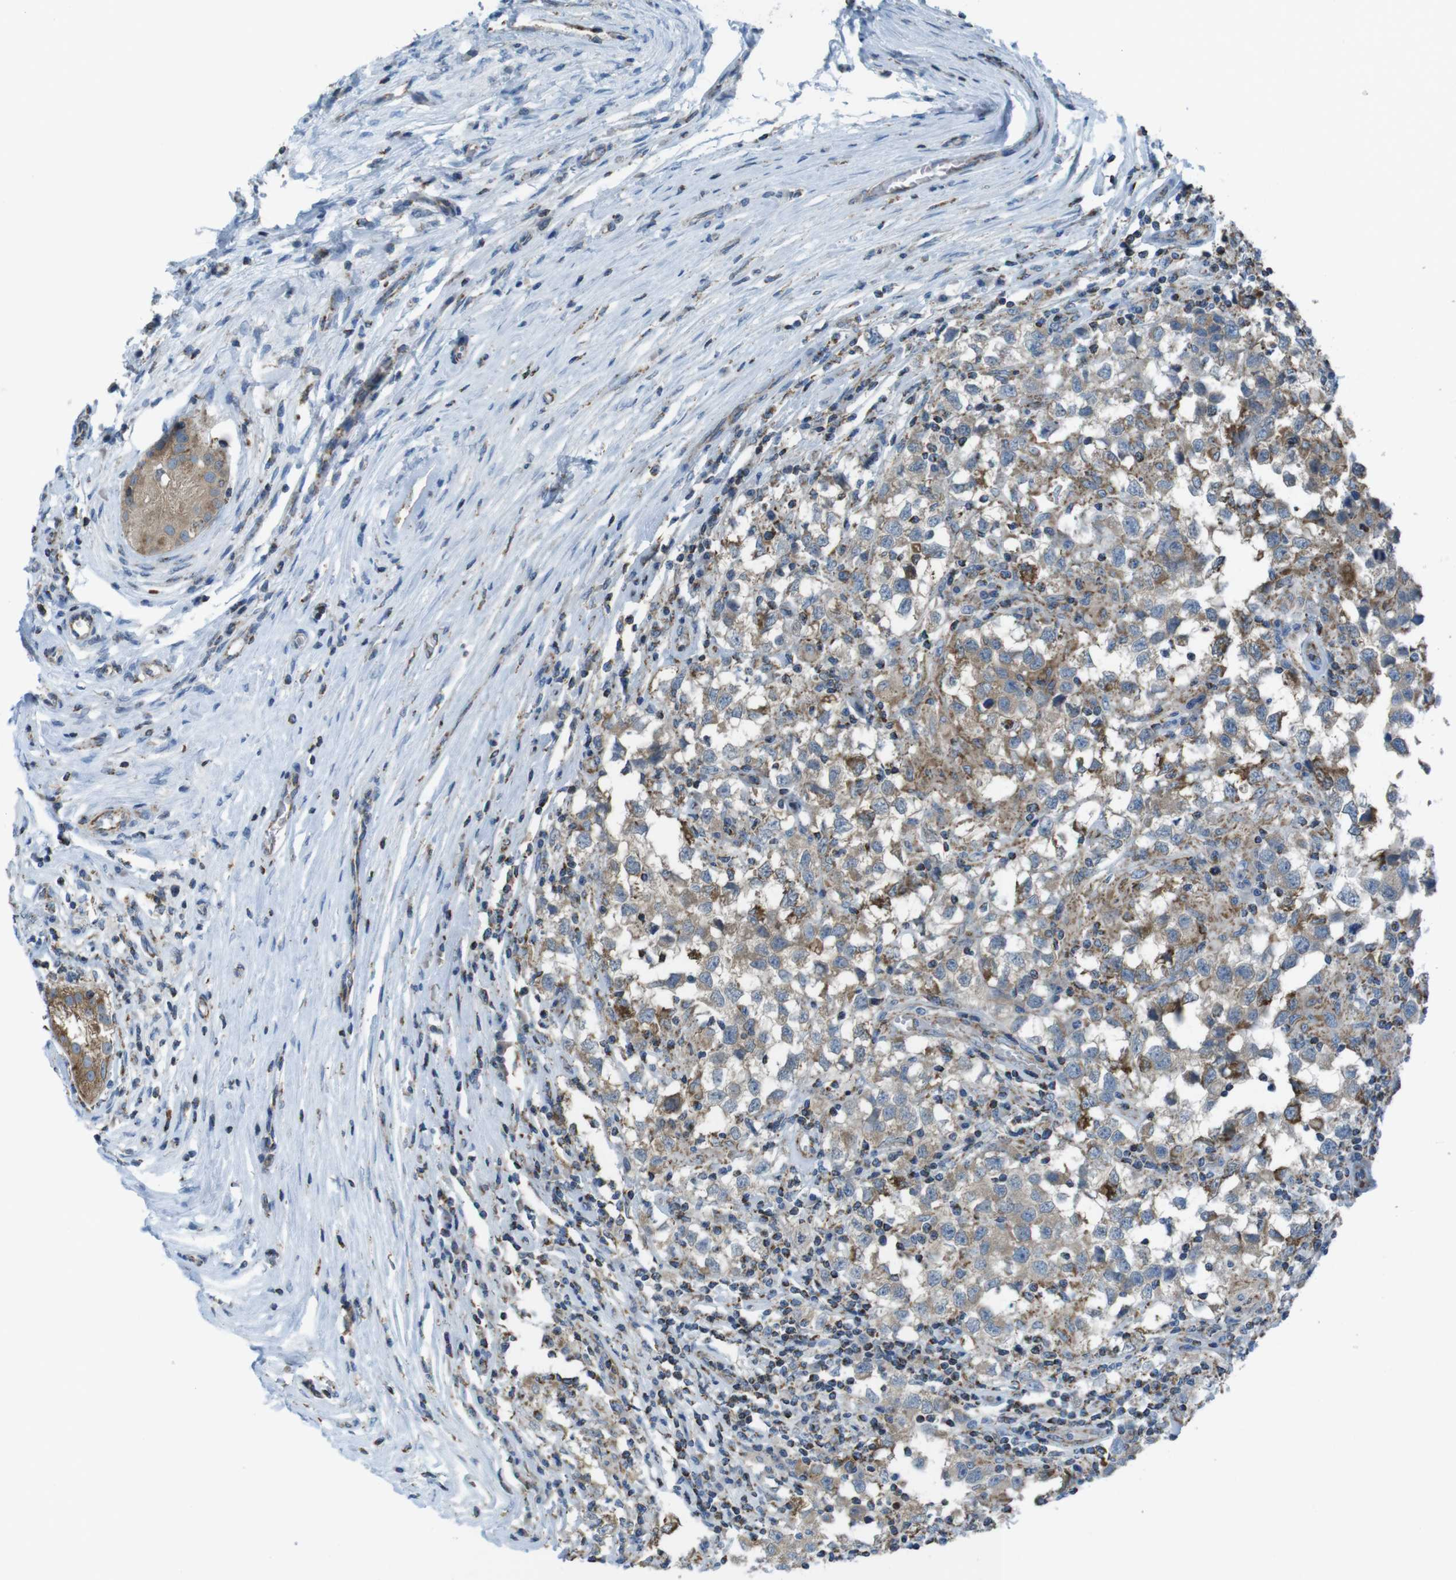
{"staining": {"intensity": "moderate", "quantity": "<25%", "location": "cytoplasmic/membranous"}, "tissue": "testis cancer", "cell_type": "Tumor cells", "image_type": "cancer", "snomed": [{"axis": "morphology", "description": "Carcinoma, Embryonal, NOS"}, {"axis": "topography", "description": "Testis"}], "caption": "Testis embryonal carcinoma was stained to show a protein in brown. There is low levels of moderate cytoplasmic/membranous expression in about <25% of tumor cells. Nuclei are stained in blue.", "gene": "GRIK2", "patient": {"sex": "male", "age": 21}}